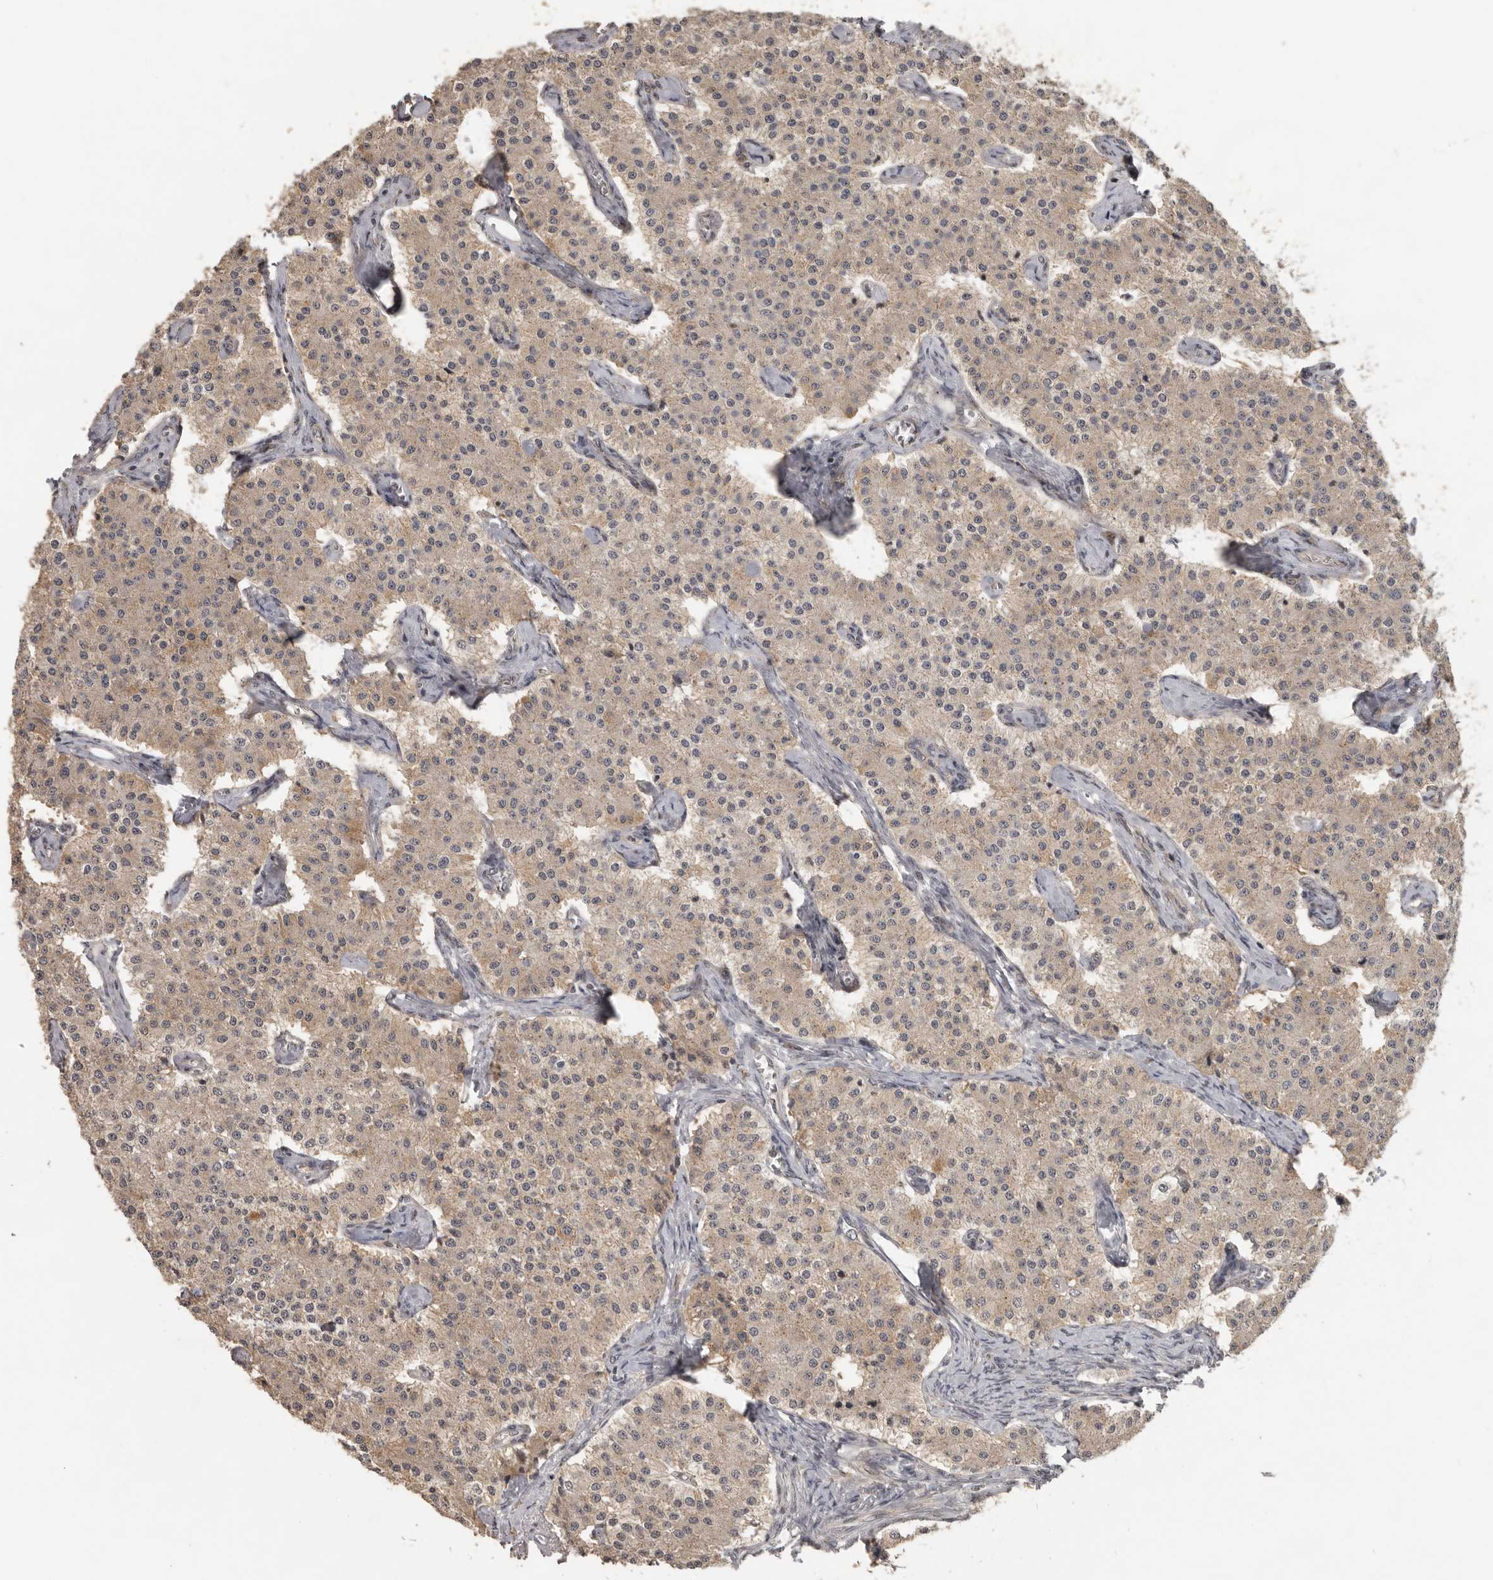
{"staining": {"intensity": "weak", "quantity": ">75%", "location": "cytoplasmic/membranous"}, "tissue": "carcinoid", "cell_type": "Tumor cells", "image_type": "cancer", "snomed": [{"axis": "morphology", "description": "Carcinoid, malignant, NOS"}, {"axis": "topography", "description": "Colon"}], "caption": "Carcinoid tissue reveals weak cytoplasmic/membranous staining in approximately >75% of tumor cells, visualized by immunohistochemistry. The protein of interest is shown in brown color, while the nuclei are stained blue.", "gene": "CEP350", "patient": {"sex": "female", "age": 52}}